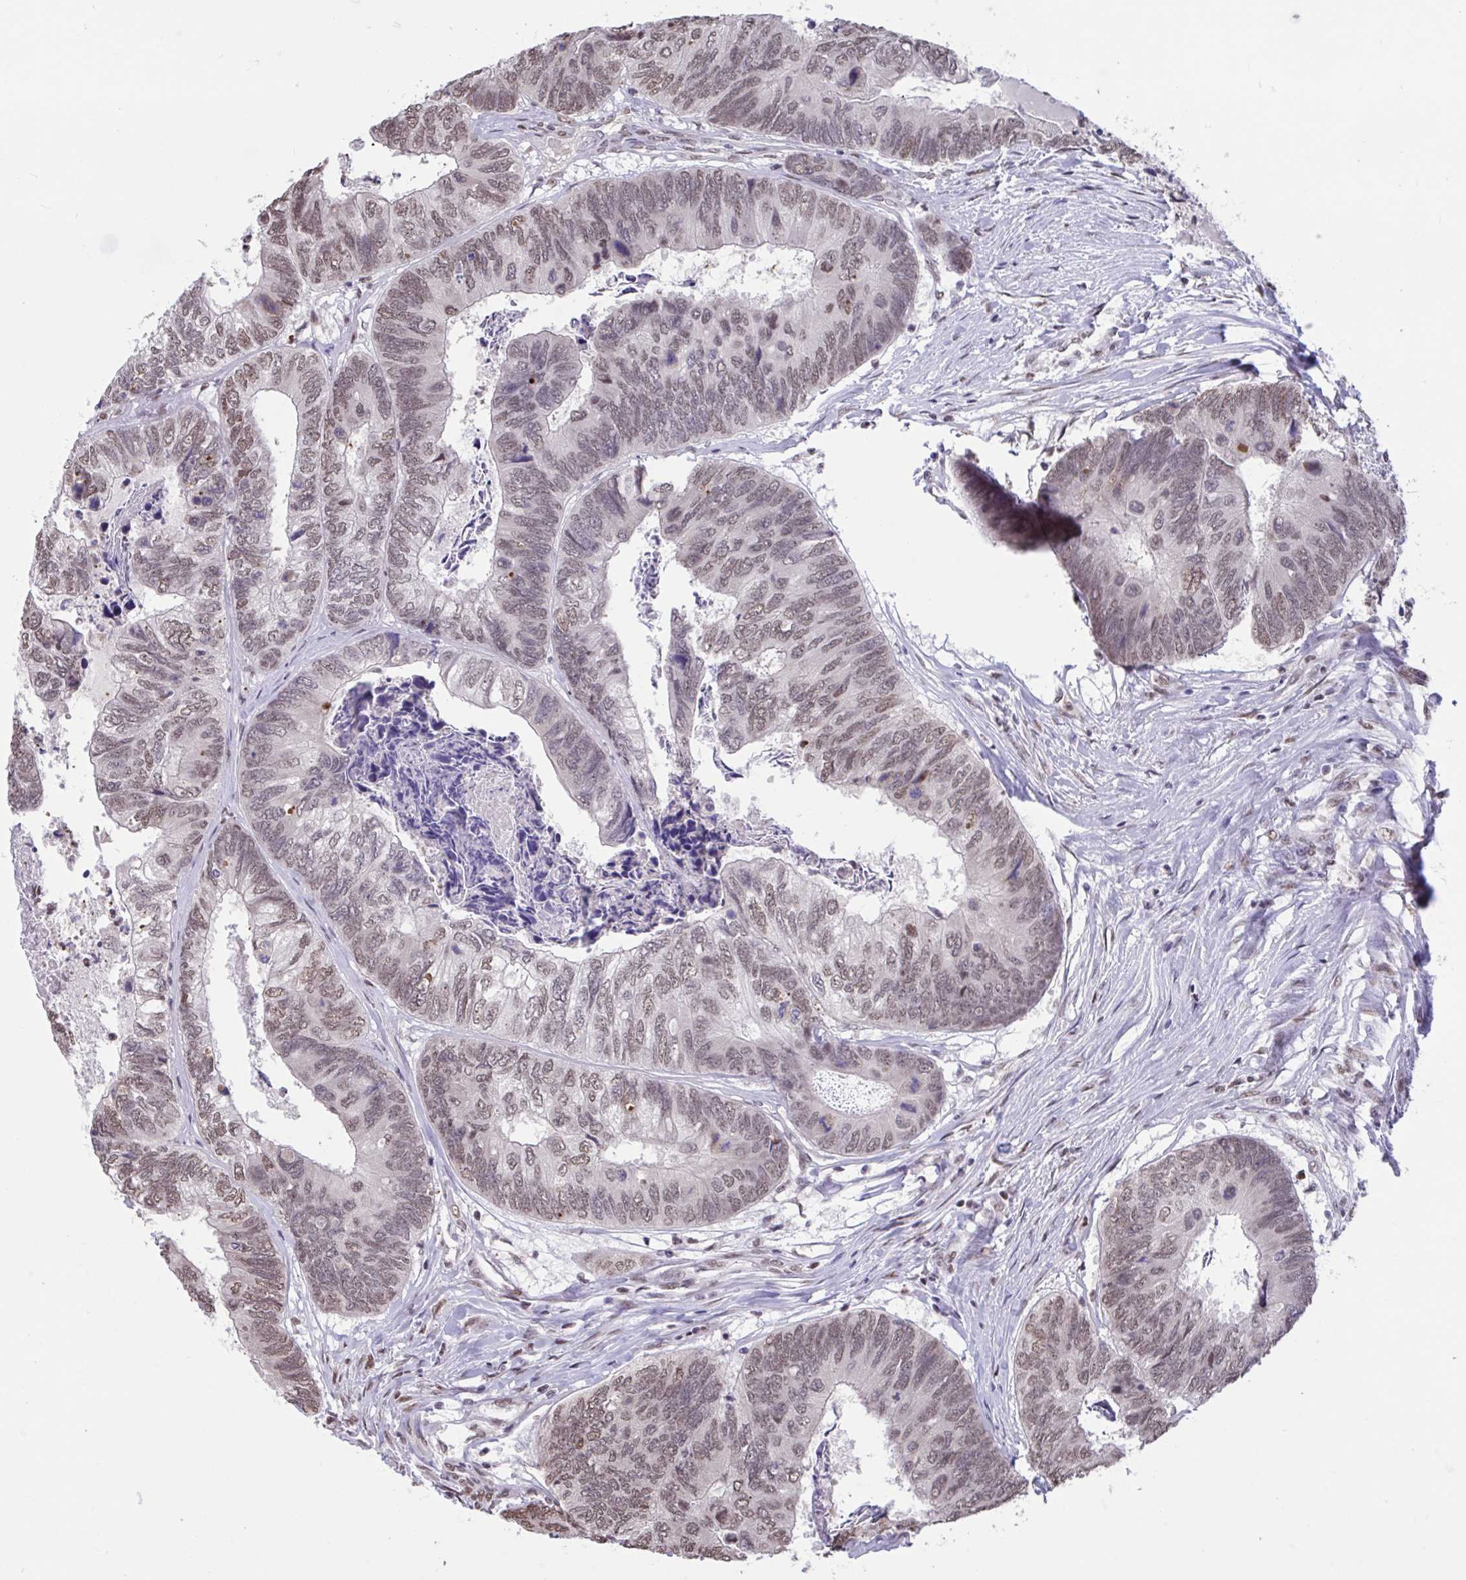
{"staining": {"intensity": "moderate", "quantity": ">75%", "location": "nuclear"}, "tissue": "colorectal cancer", "cell_type": "Tumor cells", "image_type": "cancer", "snomed": [{"axis": "morphology", "description": "Adenocarcinoma, NOS"}, {"axis": "topography", "description": "Colon"}], "caption": "Immunohistochemical staining of colorectal cancer (adenocarcinoma) demonstrates moderate nuclear protein positivity in about >75% of tumor cells.", "gene": "HNRNPDL", "patient": {"sex": "female", "age": 67}}